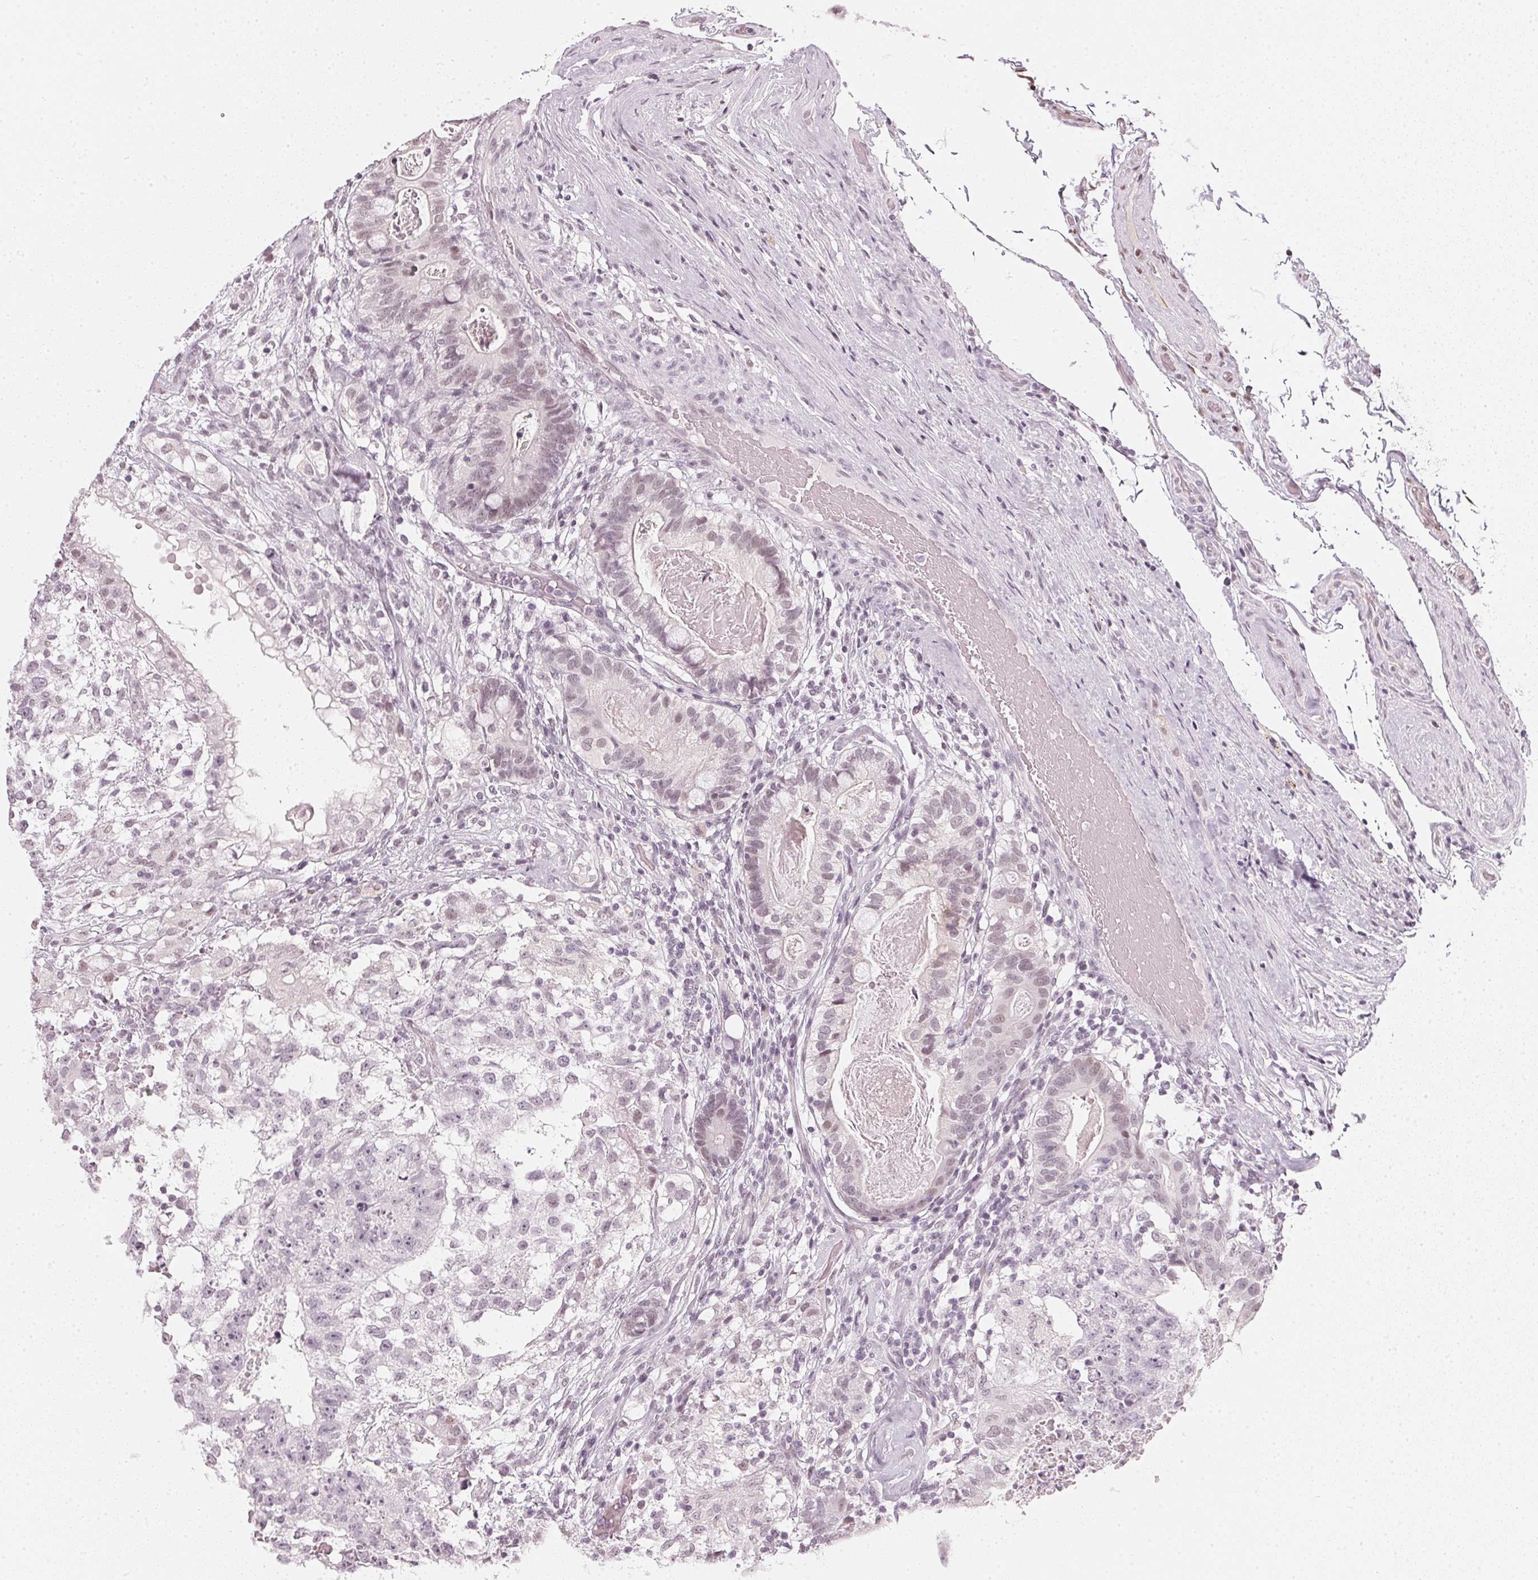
{"staining": {"intensity": "weak", "quantity": "<25%", "location": "nuclear"}, "tissue": "testis cancer", "cell_type": "Tumor cells", "image_type": "cancer", "snomed": [{"axis": "morphology", "description": "Seminoma, NOS"}, {"axis": "morphology", "description": "Carcinoma, Embryonal, NOS"}, {"axis": "topography", "description": "Testis"}], "caption": "High power microscopy image of an immunohistochemistry (IHC) micrograph of testis embryonal carcinoma, revealing no significant positivity in tumor cells. (Stains: DAB (3,3'-diaminobenzidine) IHC with hematoxylin counter stain, Microscopy: brightfield microscopy at high magnification).", "gene": "DNAJC6", "patient": {"sex": "male", "age": 41}}